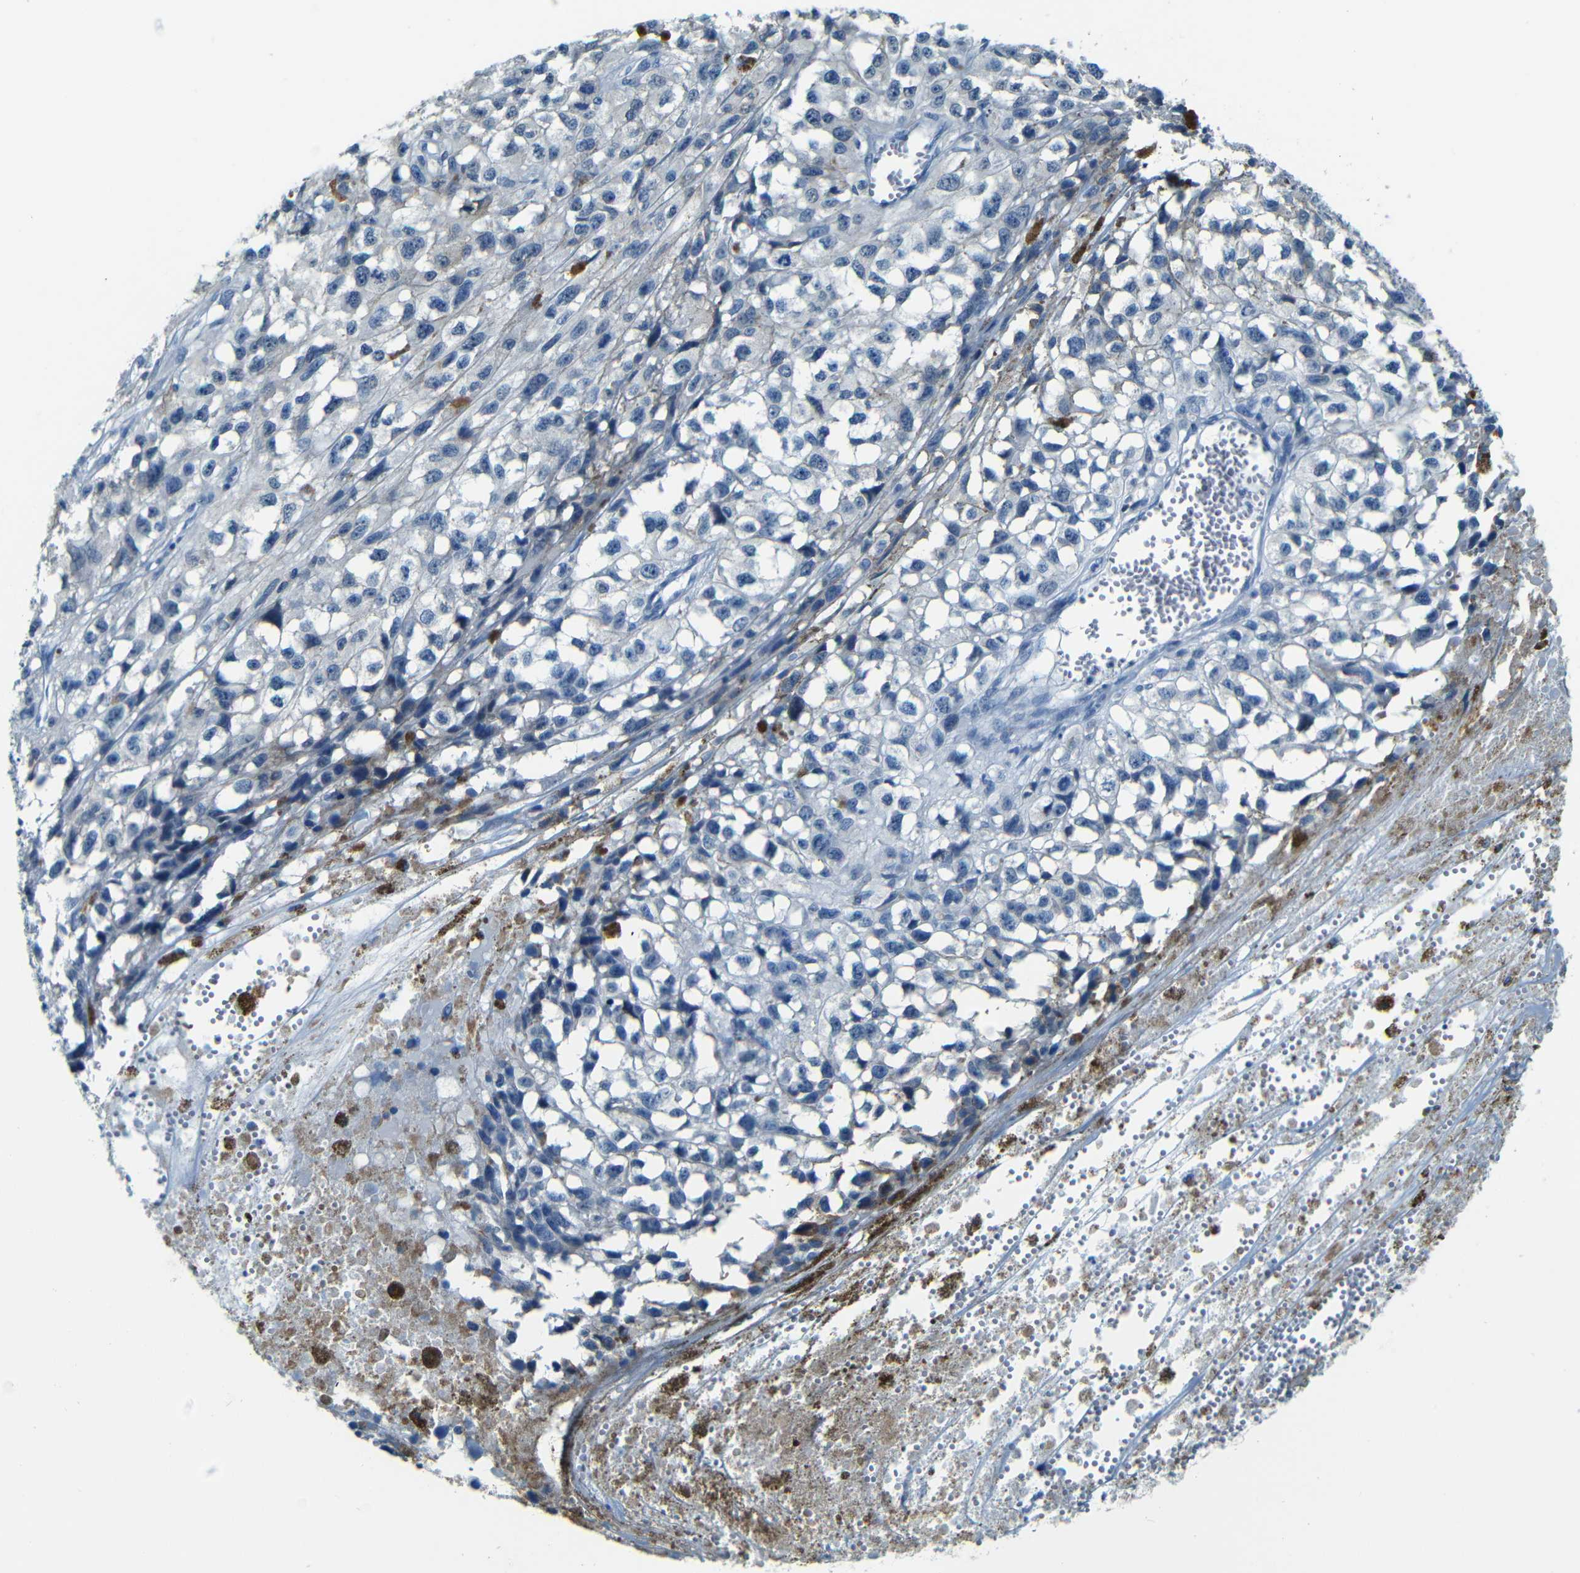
{"staining": {"intensity": "negative", "quantity": "none", "location": "none"}, "tissue": "melanoma", "cell_type": "Tumor cells", "image_type": "cancer", "snomed": [{"axis": "morphology", "description": "Malignant melanoma, Metastatic site"}, {"axis": "topography", "description": "Lymph node"}], "caption": "The immunohistochemistry (IHC) image has no significant expression in tumor cells of melanoma tissue.", "gene": "ZMAT1", "patient": {"sex": "male", "age": 59}}